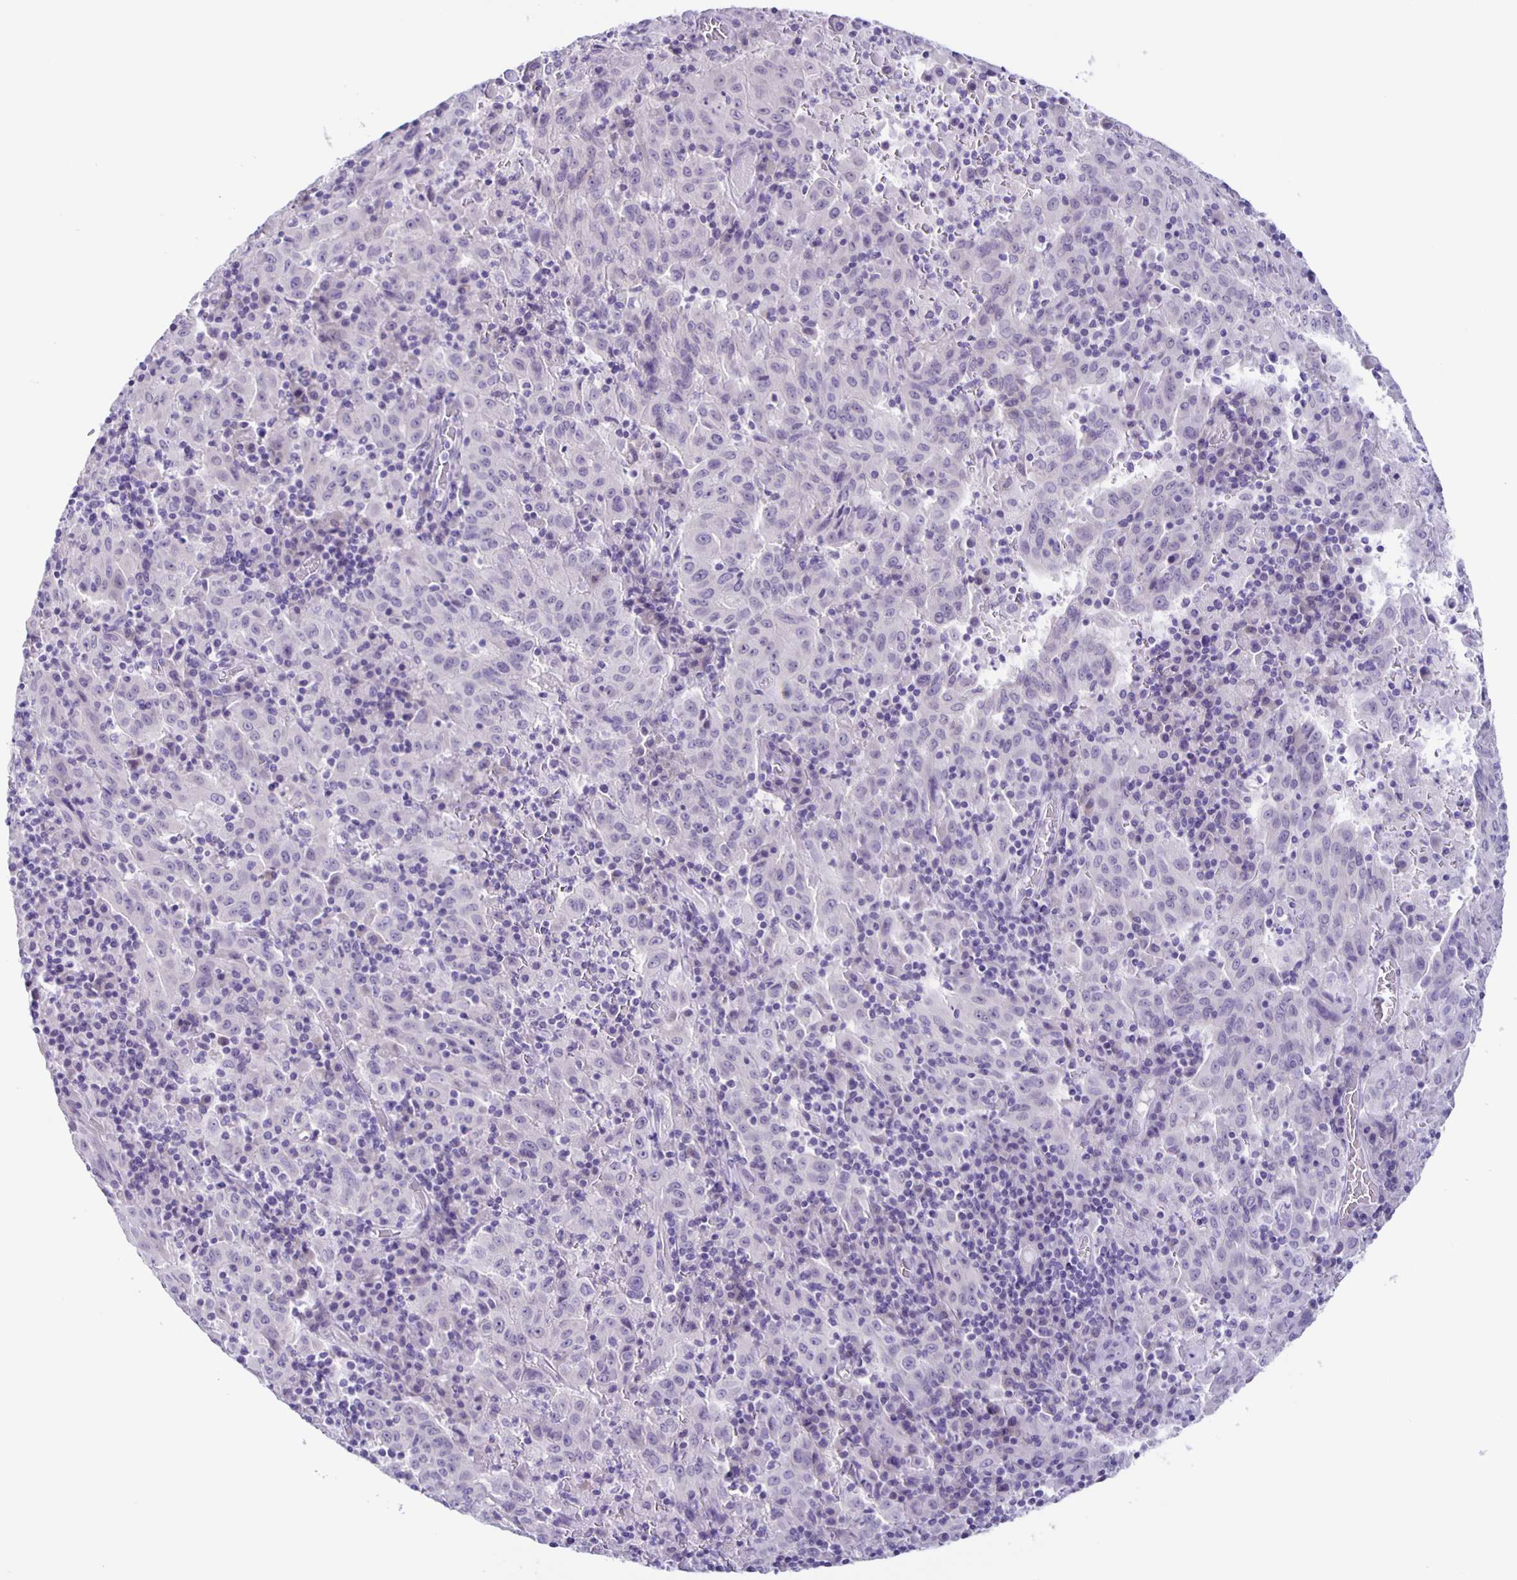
{"staining": {"intensity": "negative", "quantity": "none", "location": "none"}, "tissue": "pancreatic cancer", "cell_type": "Tumor cells", "image_type": "cancer", "snomed": [{"axis": "morphology", "description": "Adenocarcinoma, NOS"}, {"axis": "topography", "description": "Pancreas"}], "caption": "Immunohistochemistry image of human pancreatic cancer stained for a protein (brown), which shows no staining in tumor cells.", "gene": "SLC12A3", "patient": {"sex": "male", "age": 63}}